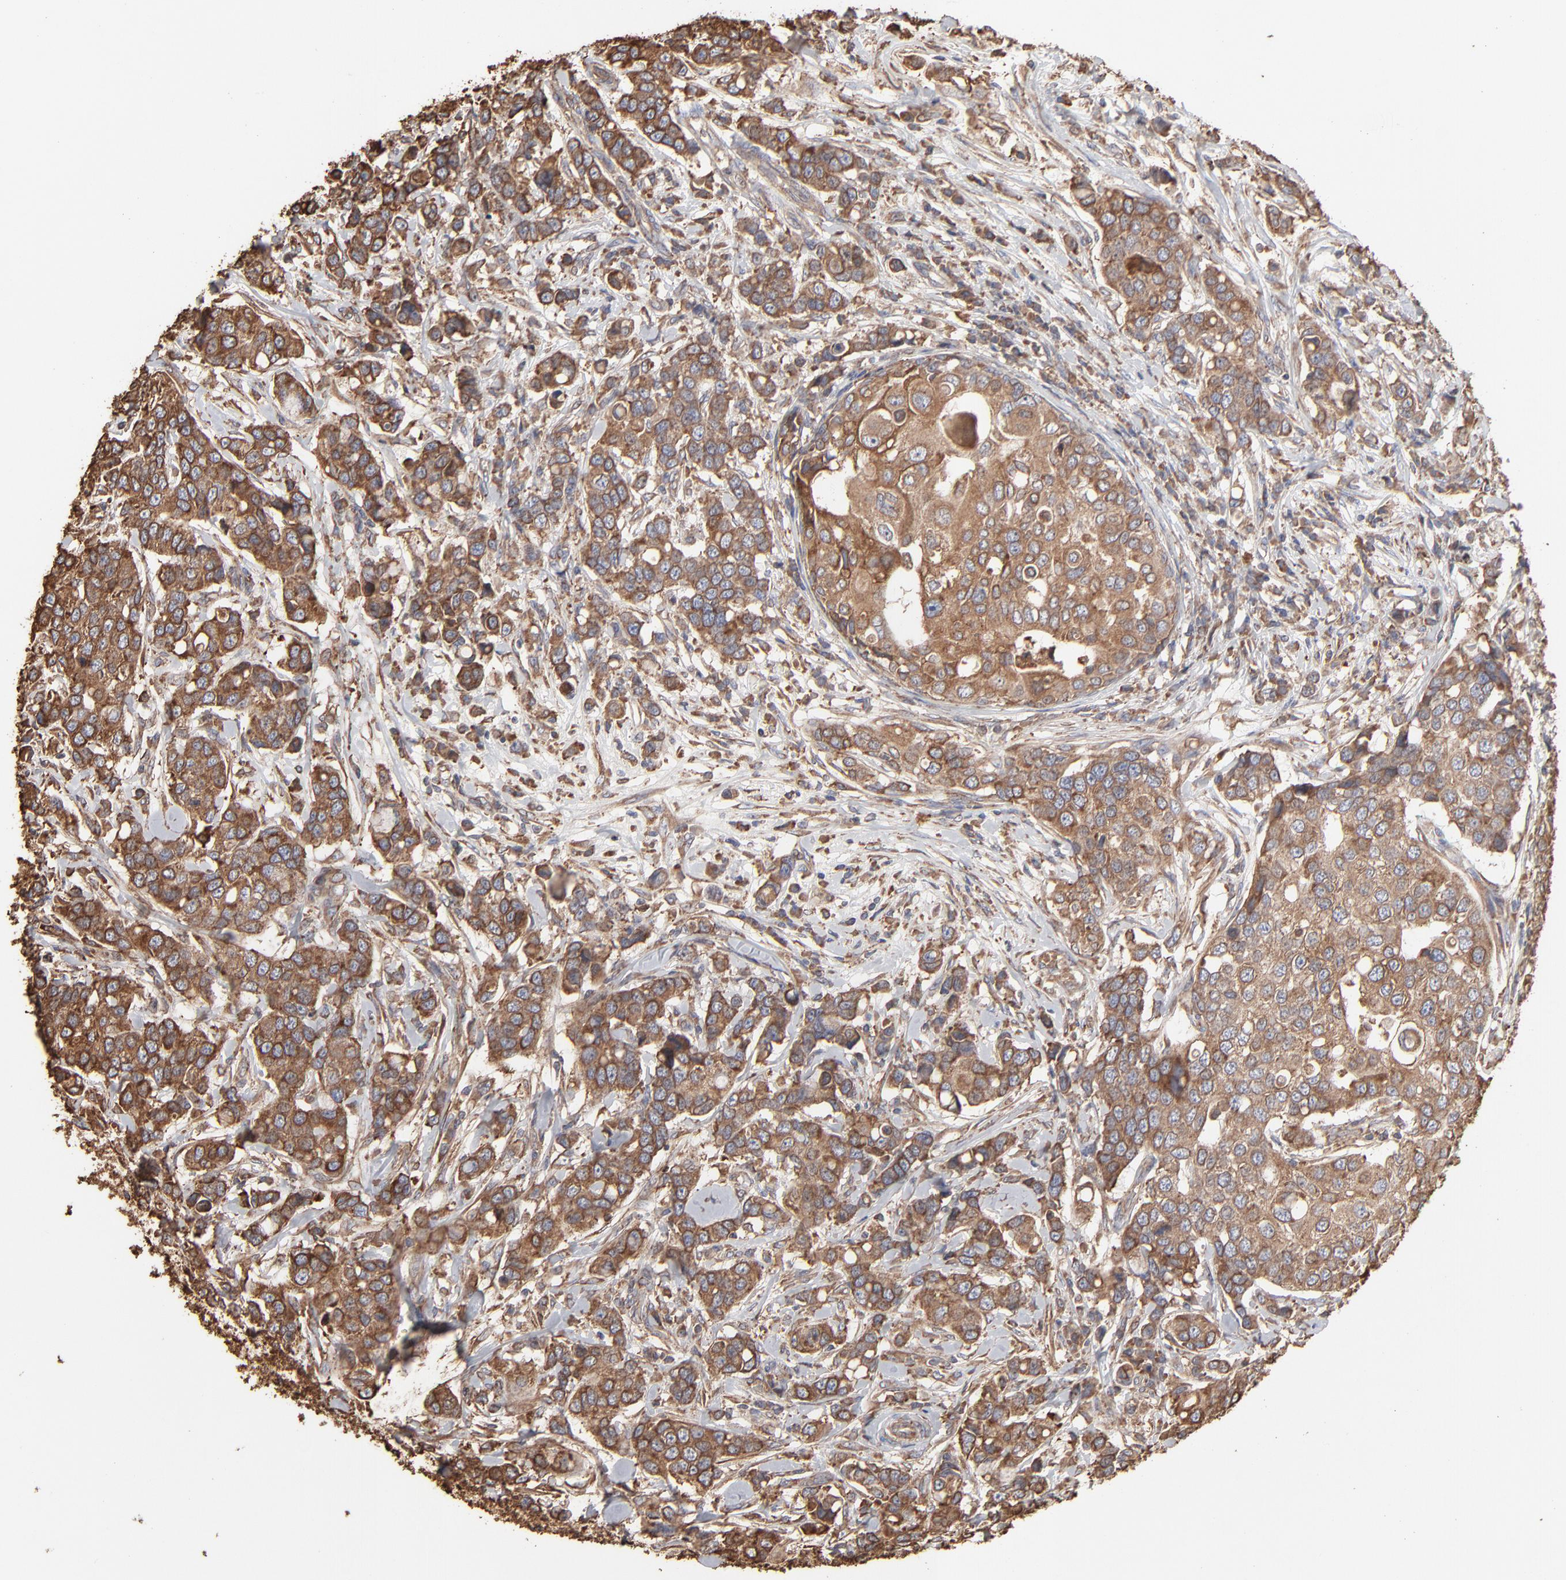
{"staining": {"intensity": "moderate", "quantity": ">75%", "location": "cytoplasmic/membranous"}, "tissue": "breast cancer", "cell_type": "Tumor cells", "image_type": "cancer", "snomed": [{"axis": "morphology", "description": "Duct carcinoma"}, {"axis": "topography", "description": "Breast"}], "caption": "IHC image of breast cancer (infiltrating ductal carcinoma) stained for a protein (brown), which reveals medium levels of moderate cytoplasmic/membranous positivity in about >75% of tumor cells.", "gene": "PDIA3", "patient": {"sex": "female", "age": 27}}